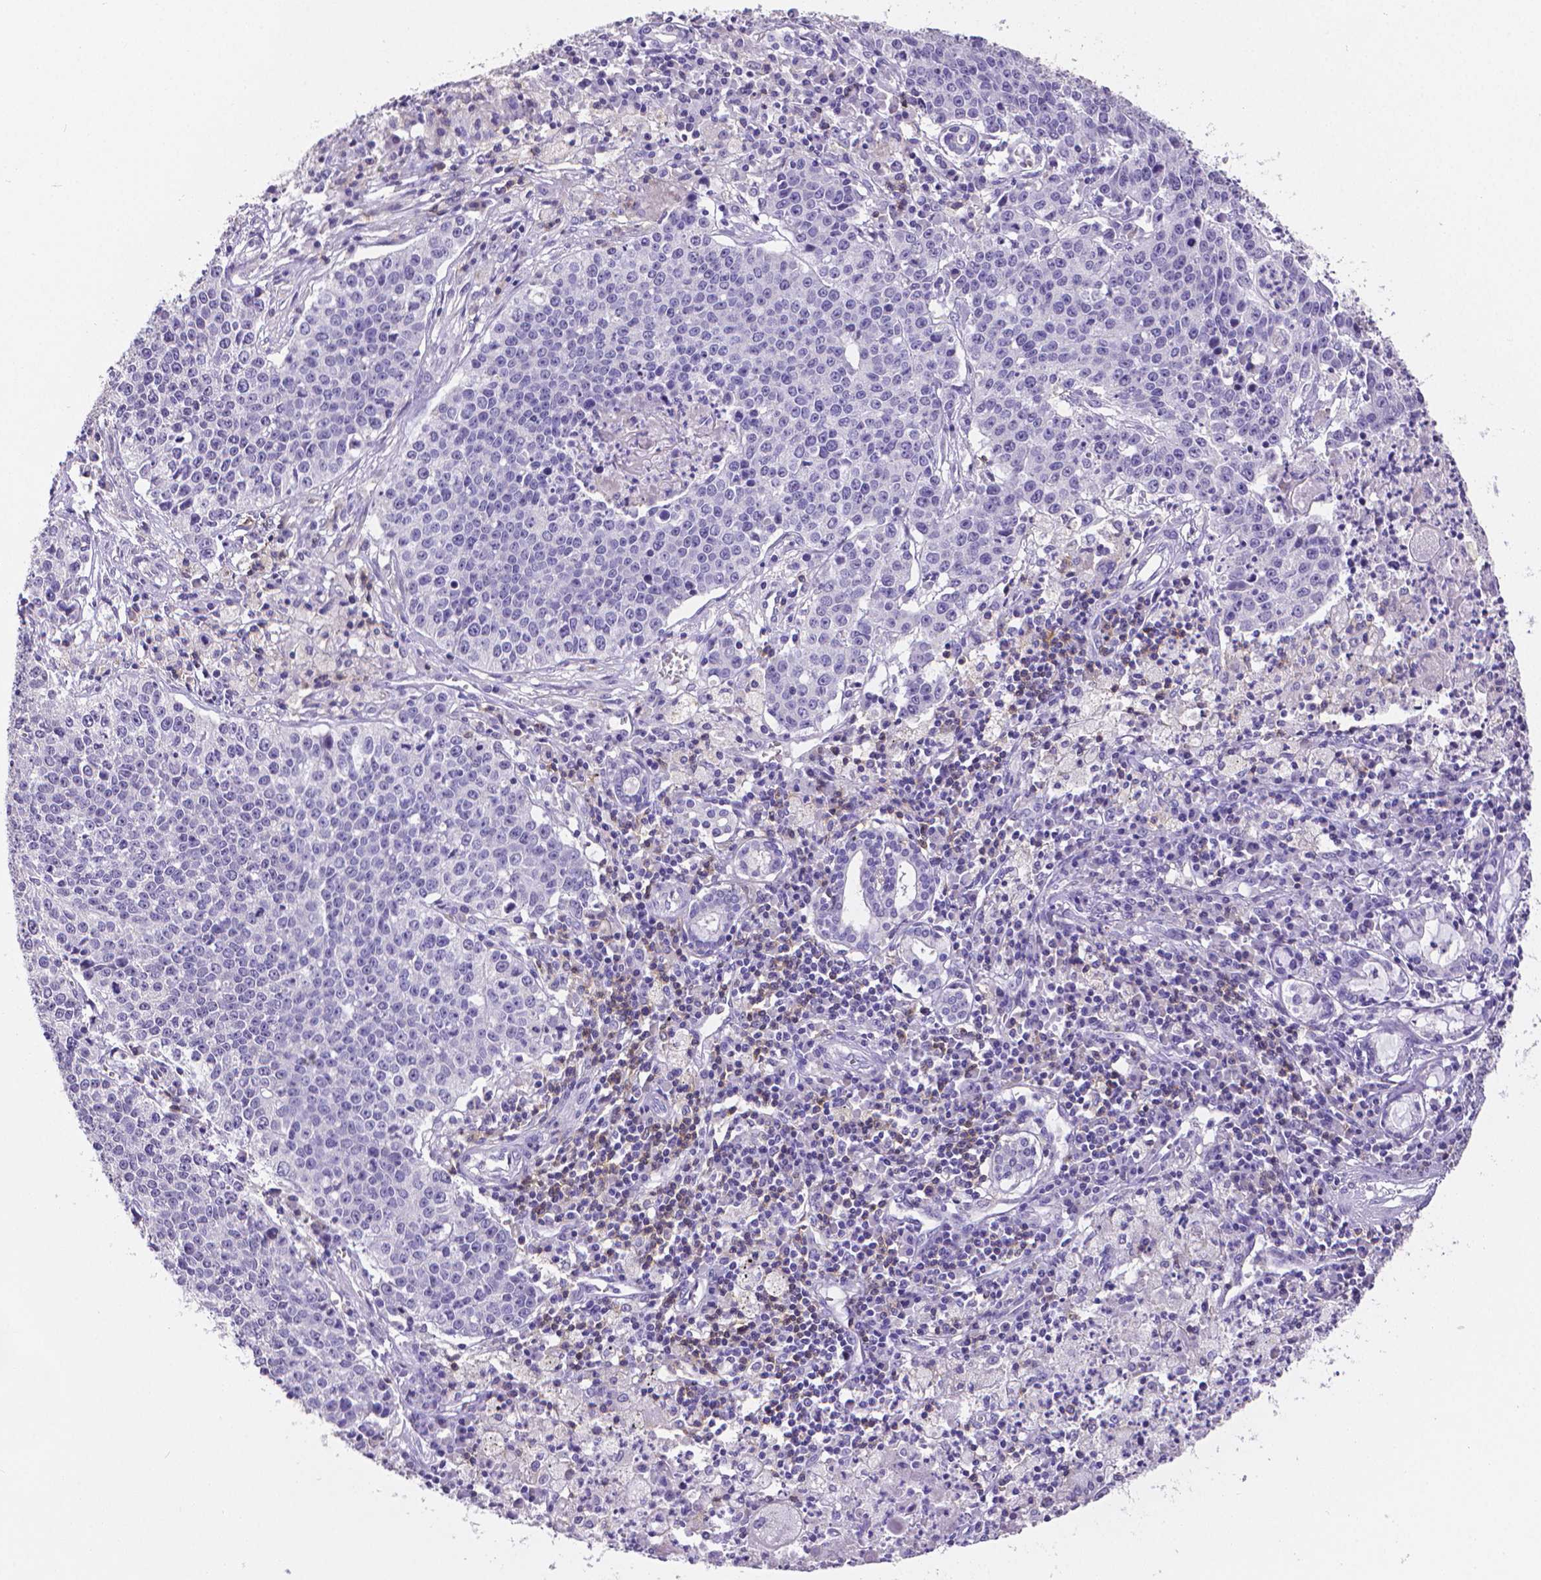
{"staining": {"intensity": "negative", "quantity": "none", "location": "none"}, "tissue": "lung cancer", "cell_type": "Tumor cells", "image_type": "cancer", "snomed": [{"axis": "morphology", "description": "Squamous cell carcinoma, NOS"}, {"axis": "morphology", "description": "Squamous cell carcinoma, metastatic, NOS"}, {"axis": "topography", "description": "Lung"}, {"axis": "topography", "description": "Pleura, NOS"}], "caption": "Immunohistochemistry (IHC) histopathology image of lung cancer stained for a protein (brown), which reveals no expression in tumor cells.", "gene": "CD4", "patient": {"sex": "male", "age": 72}}